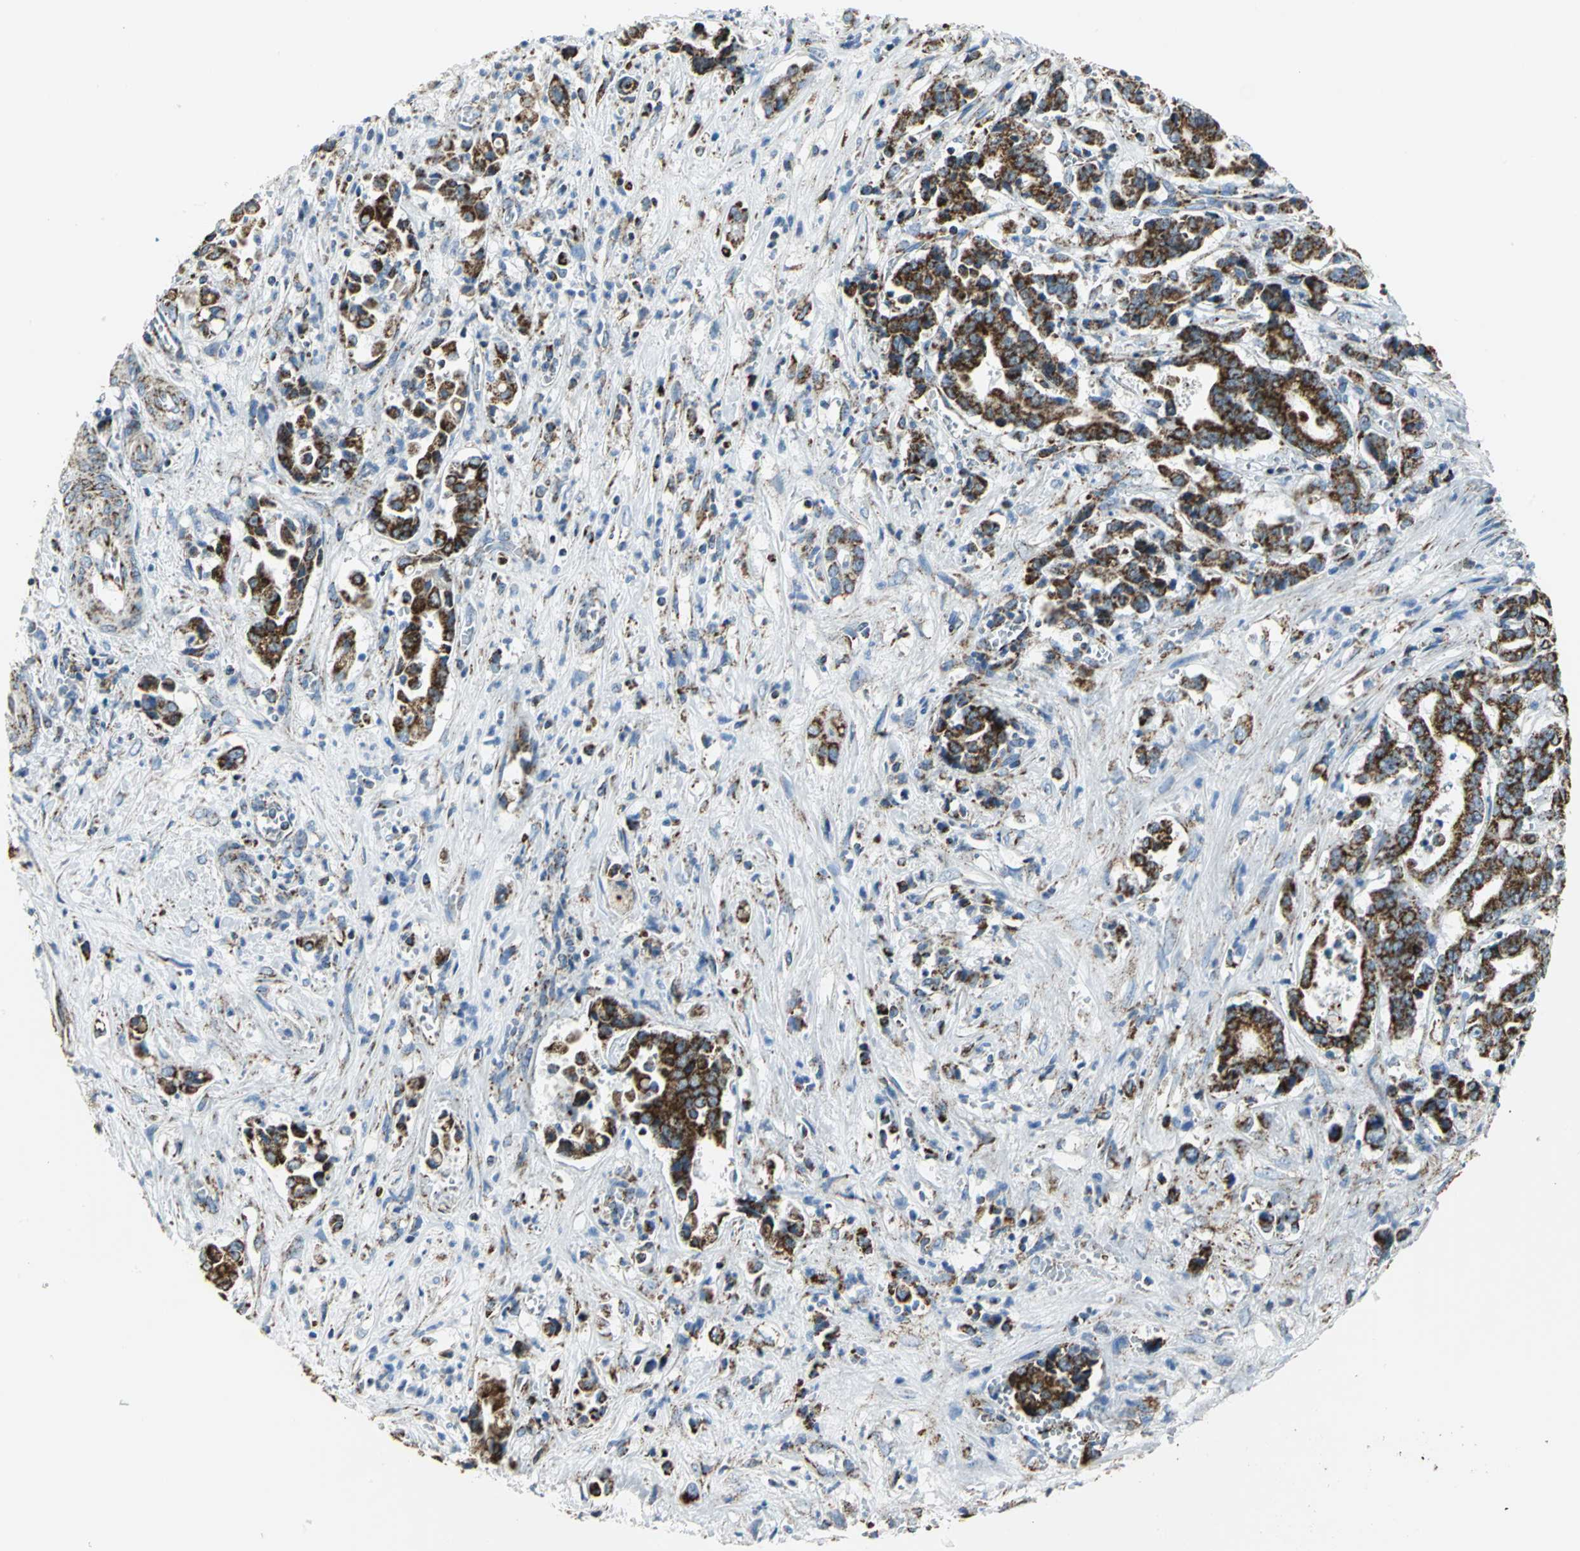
{"staining": {"intensity": "strong", "quantity": ">75%", "location": "cytoplasmic/membranous"}, "tissue": "liver cancer", "cell_type": "Tumor cells", "image_type": "cancer", "snomed": [{"axis": "morphology", "description": "Cholangiocarcinoma"}, {"axis": "topography", "description": "Liver"}], "caption": "An IHC micrograph of tumor tissue is shown. Protein staining in brown shows strong cytoplasmic/membranous positivity in liver cancer (cholangiocarcinoma) within tumor cells. (Stains: DAB in brown, nuclei in blue, Microscopy: brightfield microscopy at high magnification).", "gene": "NTRK1", "patient": {"sex": "male", "age": 57}}